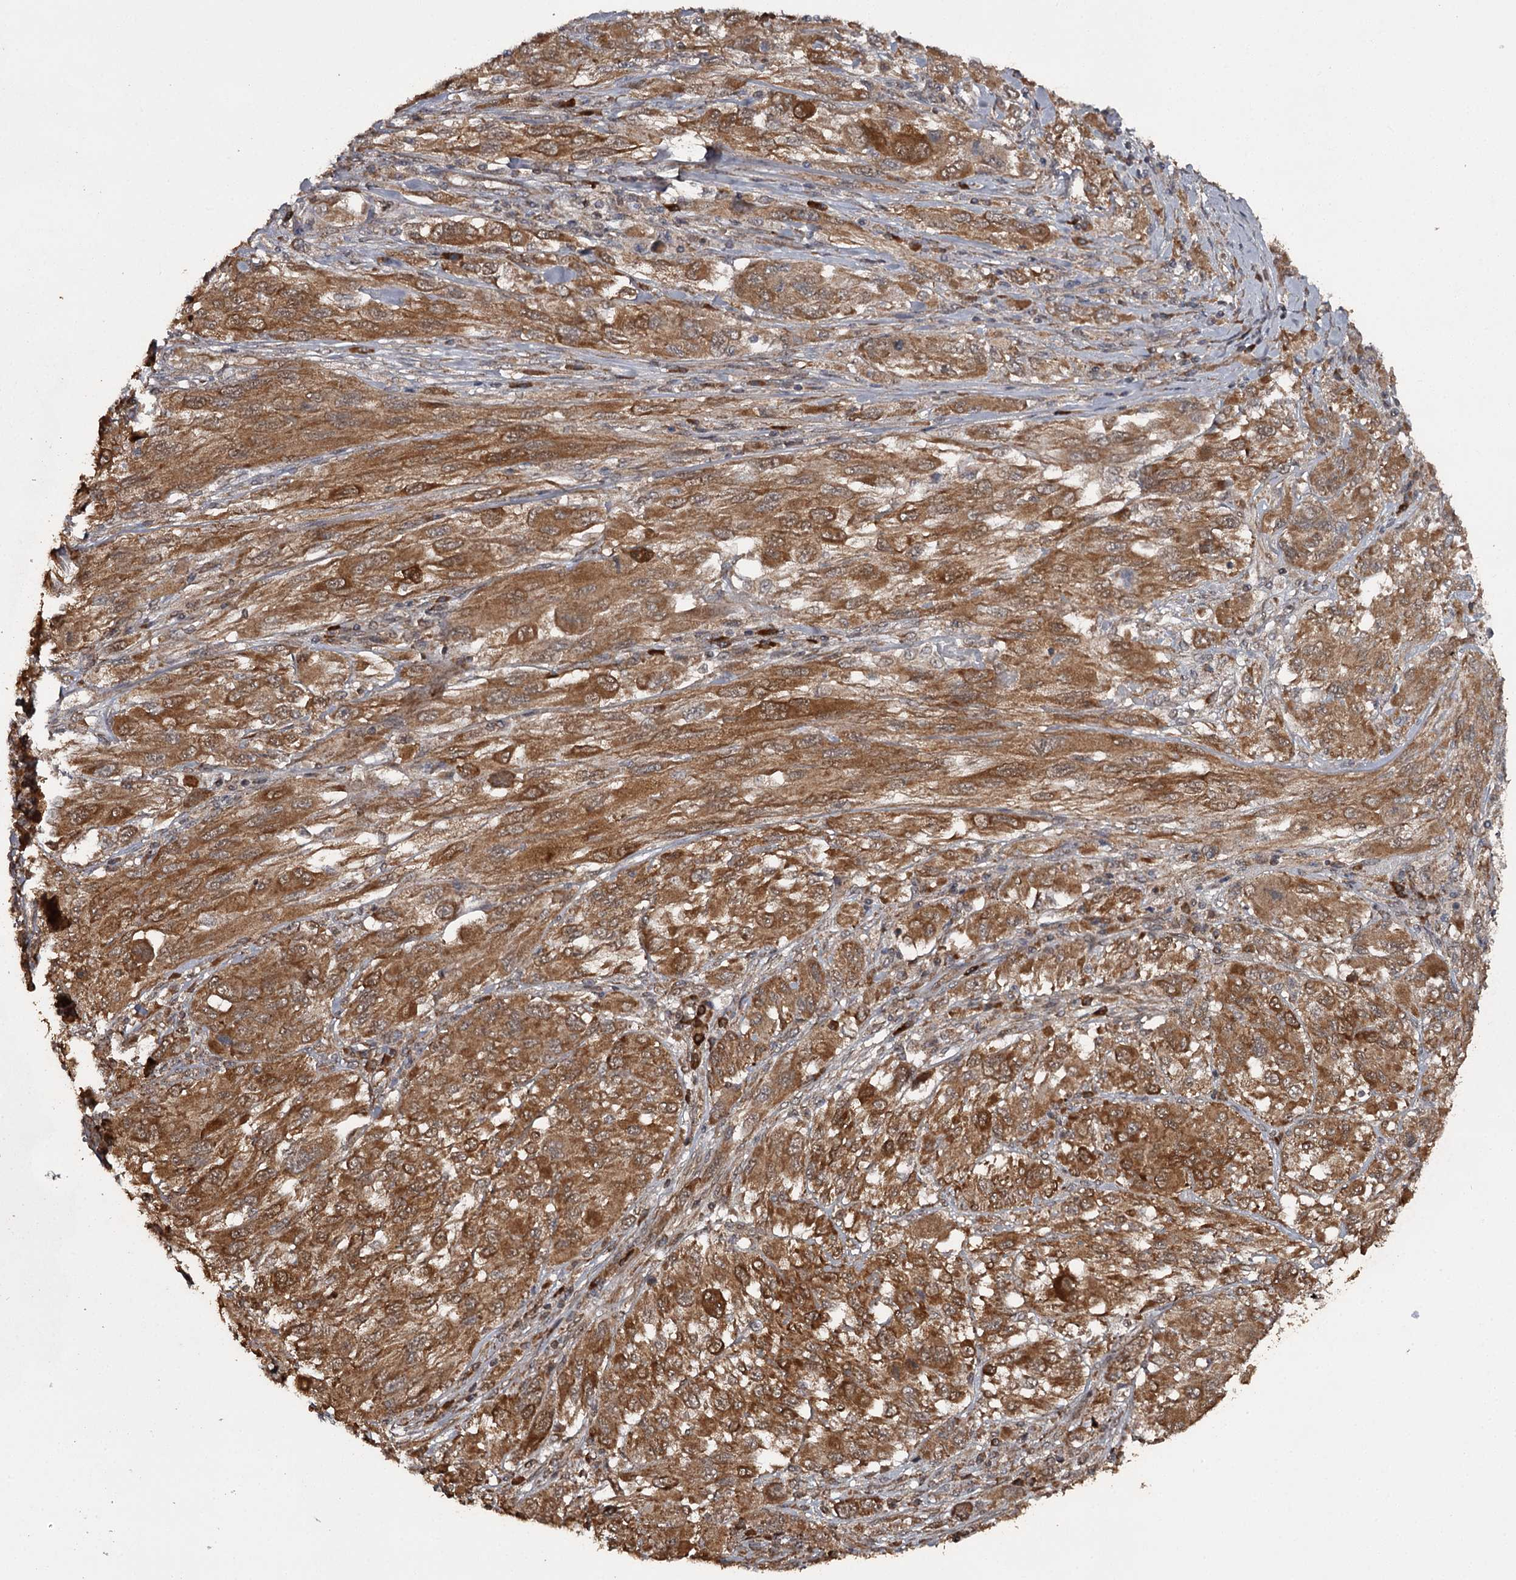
{"staining": {"intensity": "strong", "quantity": ">75%", "location": "cytoplasmic/membranous"}, "tissue": "melanoma", "cell_type": "Tumor cells", "image_type": "cancer", "snomed": [{"axis": "morphology", "description": "Malignant melanoma, NOS"}, {"axis": "topography", "description": "Skin"}], "caption": "Immunohistochemical staining of human malignant melanoma exhibits strong cytoplasmic/membranous protein staining in approximately >75% of tumor cells. Using DAB (brown) and hematoxylin (blue) stains, captured at high magnification using brightfield microscopy.", "gene": "WIPI1", "patient": {"sex": "female", "age": 91}}